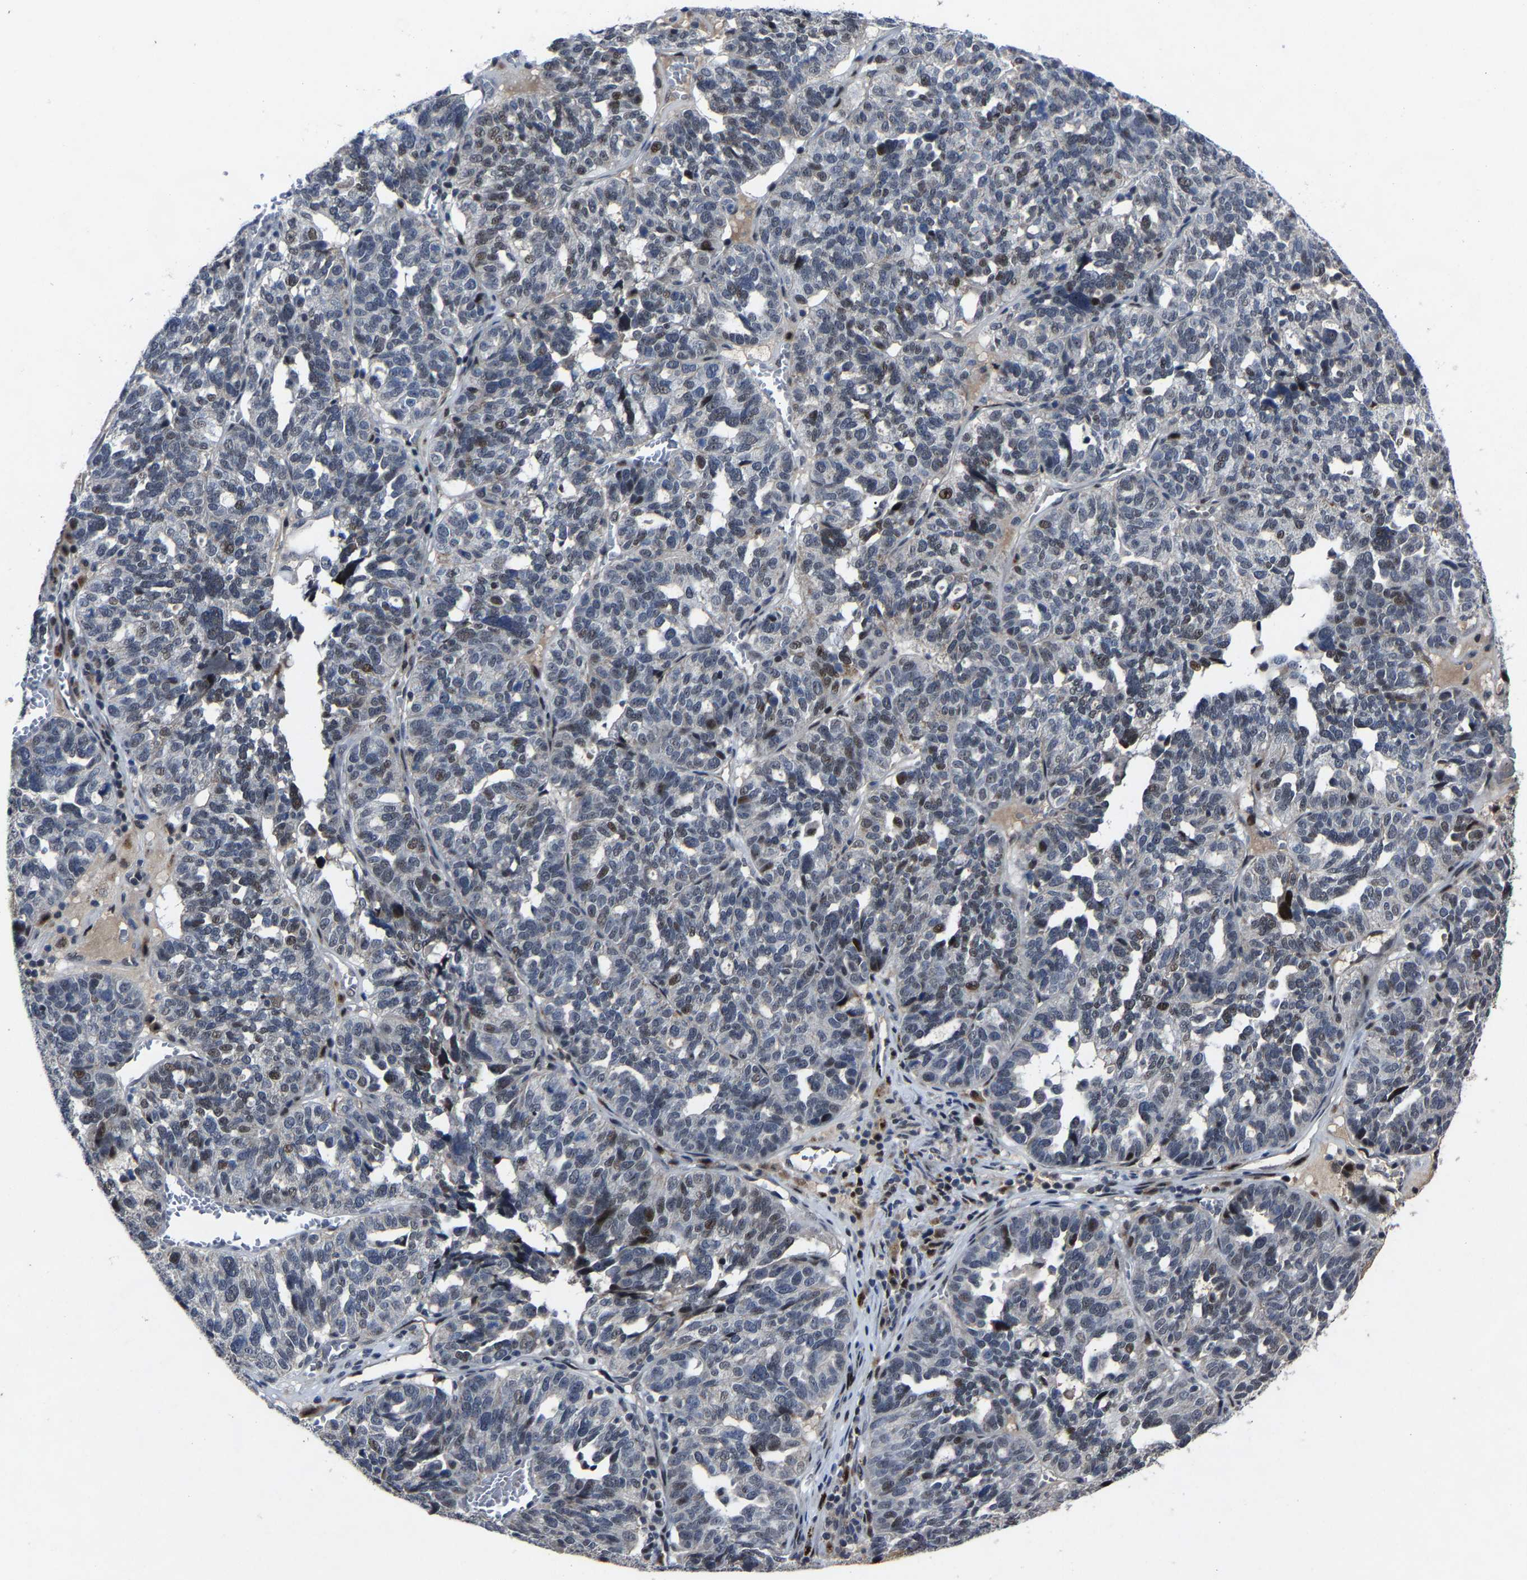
{"staining": {"intensity": "moderate", "quantity": "<25%", "location": "nuclear"}, "tissue": "ovarian cancer", "cell_type": "Tumor cells", "image_type": "cancer", "snomed": [{"axis": "morphology", "description": "Cystadenocarcinoma, serous, NOS"}, {"axis": "topography", "description": "Ovary"}], "caption": "Serous cystadenocarcinoma (ovarian) stained with a brown dye reveals moderate nuclear positive staining in approximately <25% of tumor cells.", "gene": "LSM8", "patient": {"sex": "female", "age": 59}}